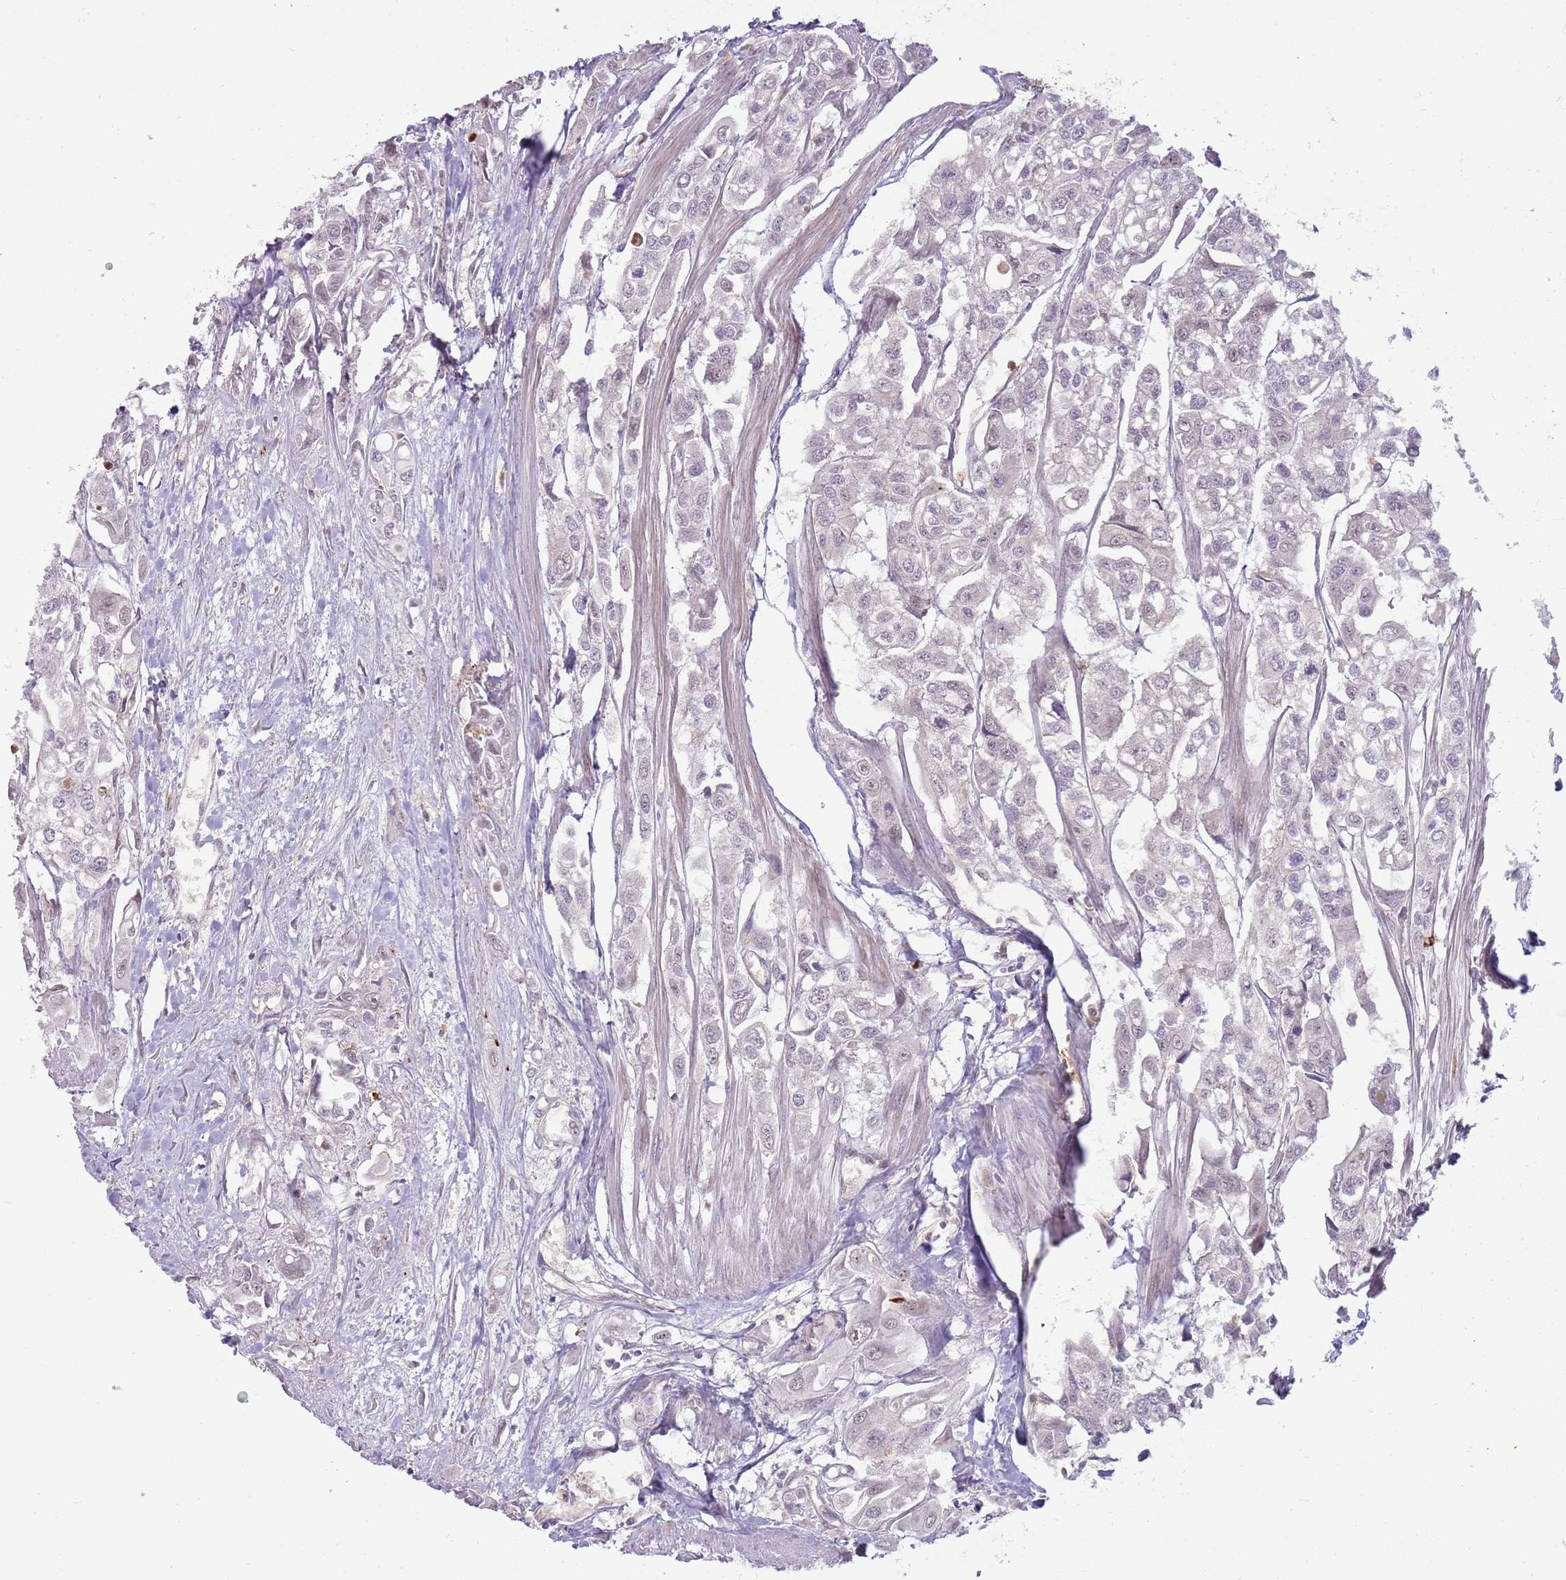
{"staining": {"intensity": "negative", "quantity": "none", "location": "none"}, "tissue": "urothelial cancer", "cell_type": "Tumor cells", "image_type": "cancer", "snomed": [{"axis": "morphology", "description": "Urothelial carcinoma, High grade"}, {"axis": "topography", "description": "Urinary bladder"}], "caption": "Tumor cells are negative for protein expression in human high-grade urothelial carcinoma. (Immunohistochemistry, brightfield microscopy, high magnification).", "gene": "NBPF6", "patient": {"sex": "male", "age": 67}}